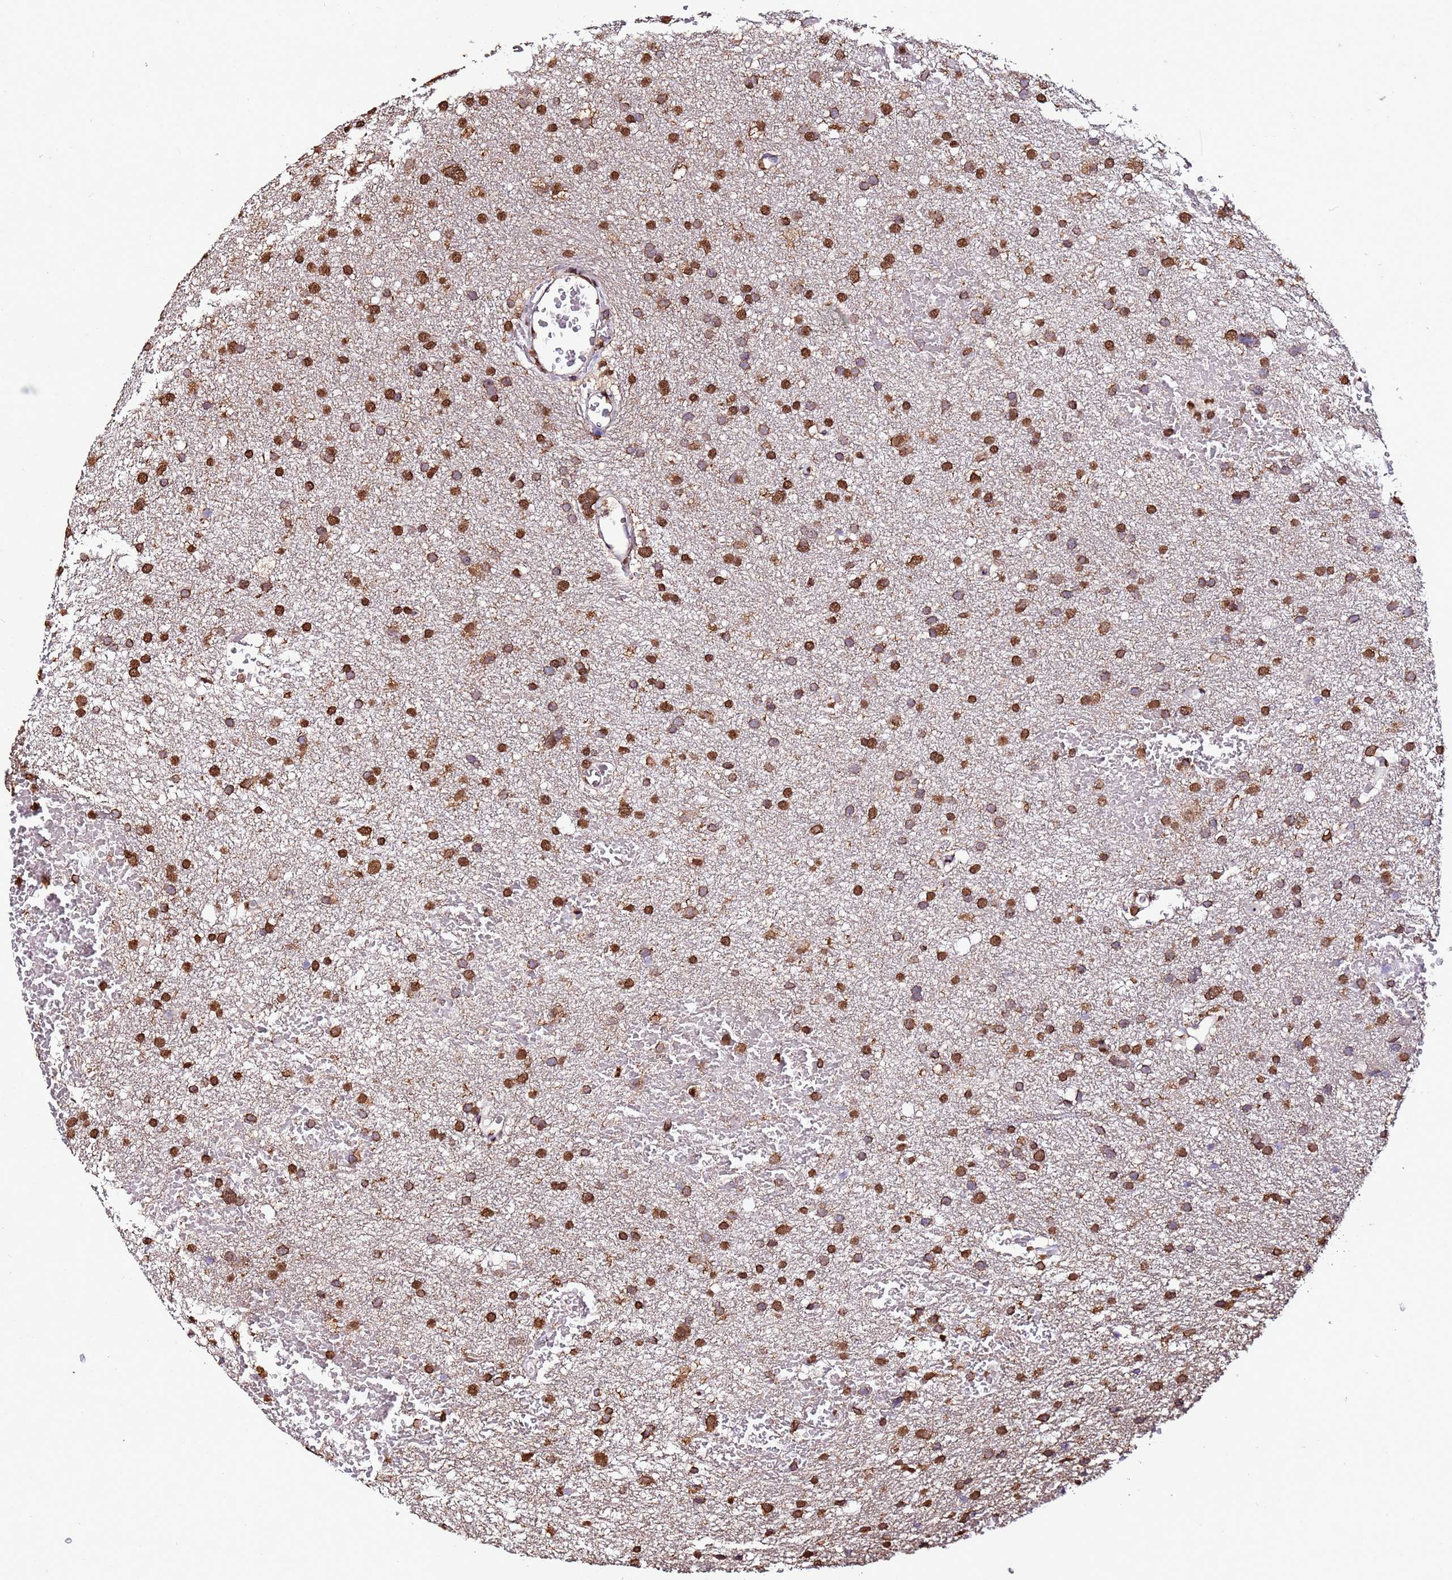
{"staining": {"intensity": "strong", "quantity": ">75%", "location": "nuclear"}, "tissue": "glioma", "cell_type": "Tumor cells", "image_type": "cancer", "snomed": [{"axis": "morphology", "description": "Glioma, malignant, High grade"}, {"axis": "topography", "description": "Cerebral cortex"}], "caption": "The photomicrograph shows staining of malignant glioma (high-grade), revealing strong nuclear protein positivity (brown color) within tumor cells.", "gene": "TRIP6", "patient": {"sex": "female", "age": 36}}